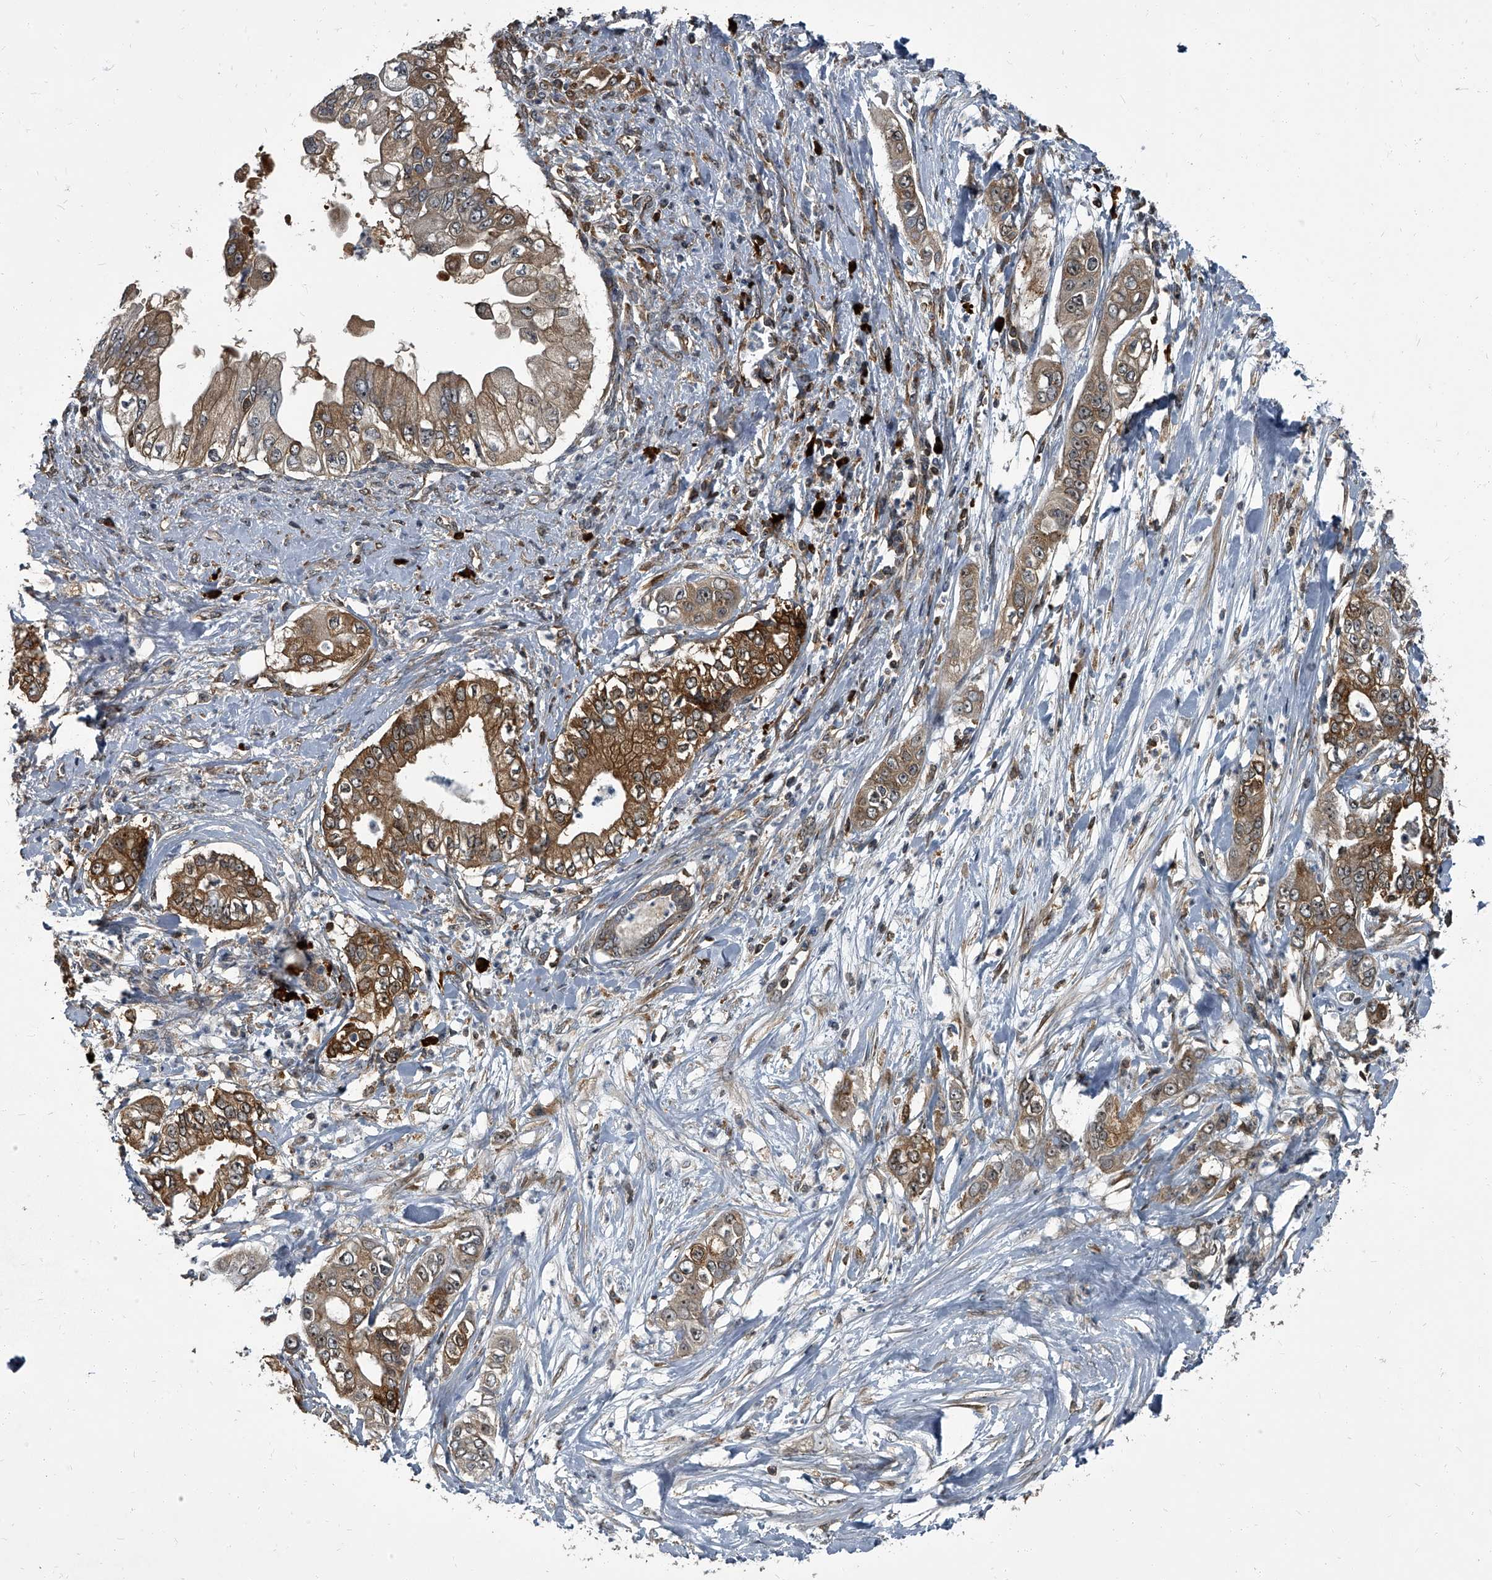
{"staining": {"intensity": "moderate", "quantity": ">75%", "location": "cytoplasmic/membranous"}, "tissue": "pancreatic cancer", "cell_type": "Tumor cells", "image_type": "cancer", "snomed": [{"axis": "morphology", "description": "Adenocarcinoma, NOS"}, {"axis": "topography", "description": "Pancreas"}], "caption": "Immunohistochemistry micrograph of neoplastic tissue: human pancreatic cancer stained using IHC displays medium levels of moderate protein expression localized specifically in the cytoplasmic/membranous of tumor cells, appearing as a cytoplasmic/membranous brown color.", "gene": "CDV3", "patient": {"sex": "female", "age": 78}}